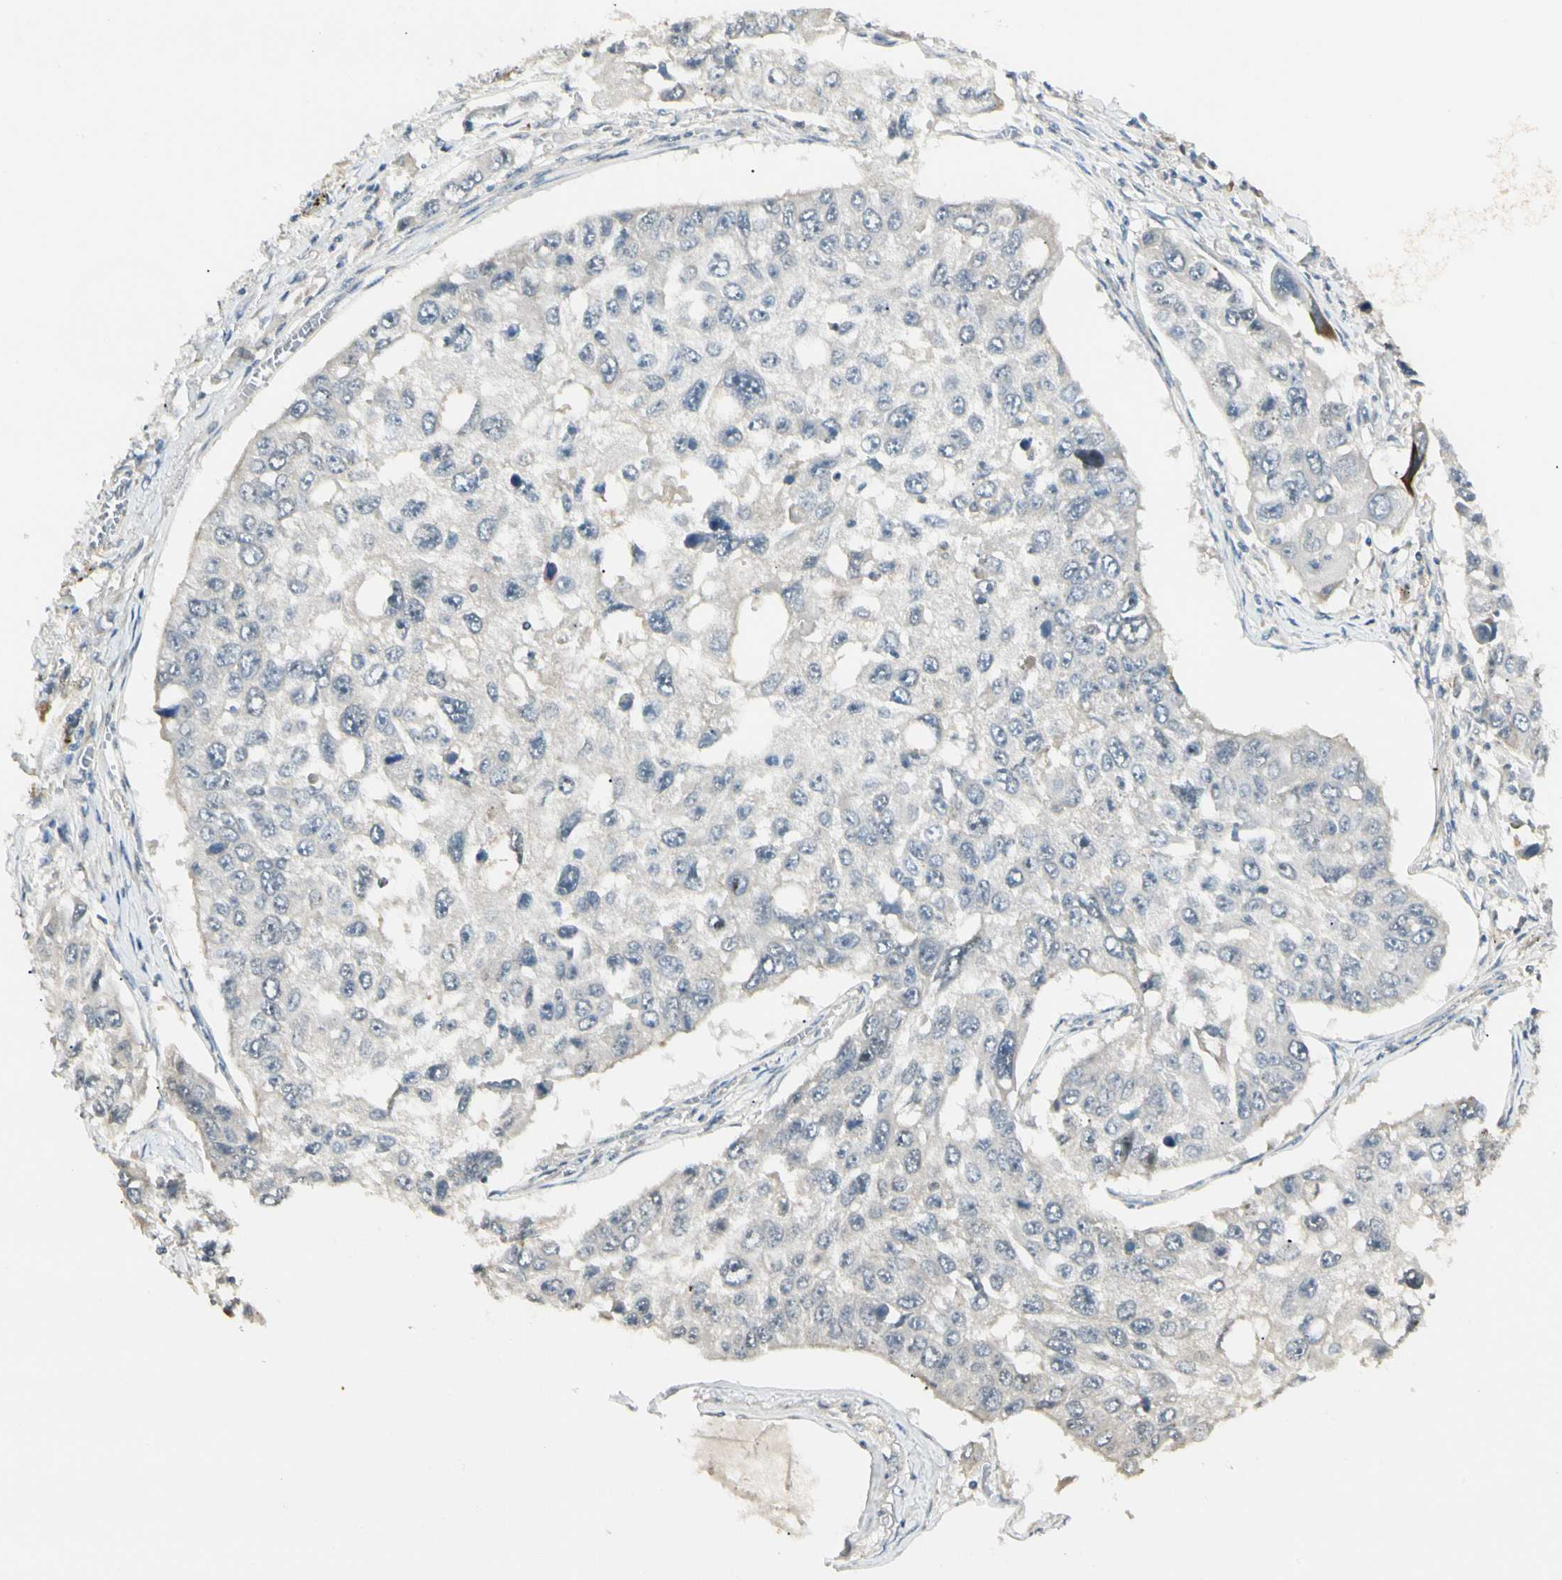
{"staining": {"intensity": "negative", "quantity": "none", "location": "none"}, "tissue": "lung cancer", "cell_type": "Tumor cells", "image_type": "cancer", "snomed": [{"axis": "morphology", "description": "Squamous cell carcinoma, NOS"}, {"axis": "topography", "description": "Lung"}], "caption": "Lung squamous cell carcinoma stained for a protein using immunohistochemistry (IHC) reveals no staining tumor cells.", "gene": "P3H2", "patient": {"sex": "male", "age": 71}}